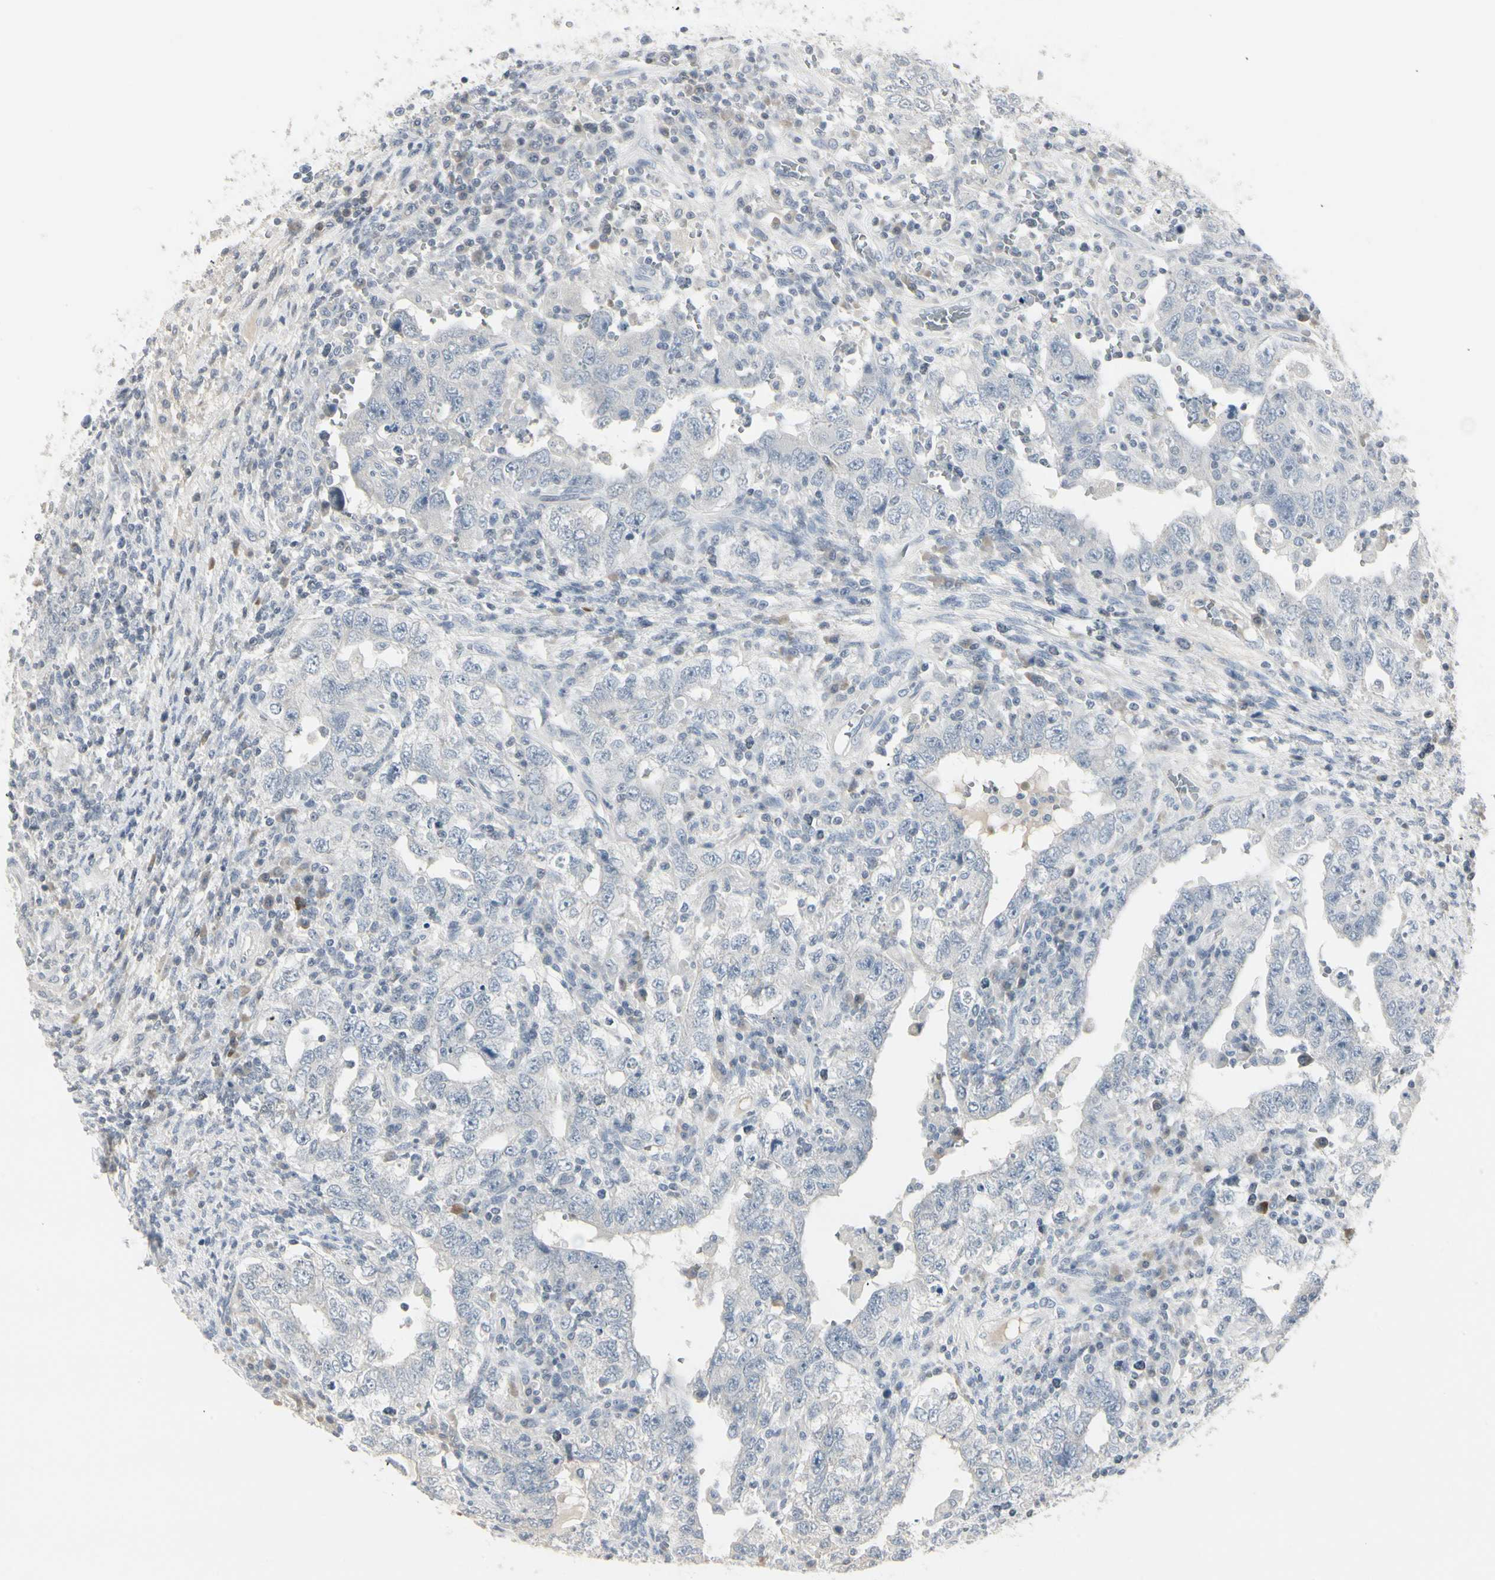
{"staining": {"intensity": "negative", "quantity": "none", "location": "none"}, "tissue": "testis cancer", "cell_type": "Tumor cells", "image_type": "cancer", "snomed": [{"axis": "morphology", "description": "Carcinoma, Embryonal, NOS"}, {"axis": "topography", "description": "Testis"}], "caption": "IHC micrograph of neoplastic tissue: human testis cancer (embryonal carcinoma) stained with DAB (3,3'-diaminobenzidine) demonstrates no significant protein positivity in tumor cells.", "gene": "DMPK", "patient": {"sex": "male", "age": 26}}